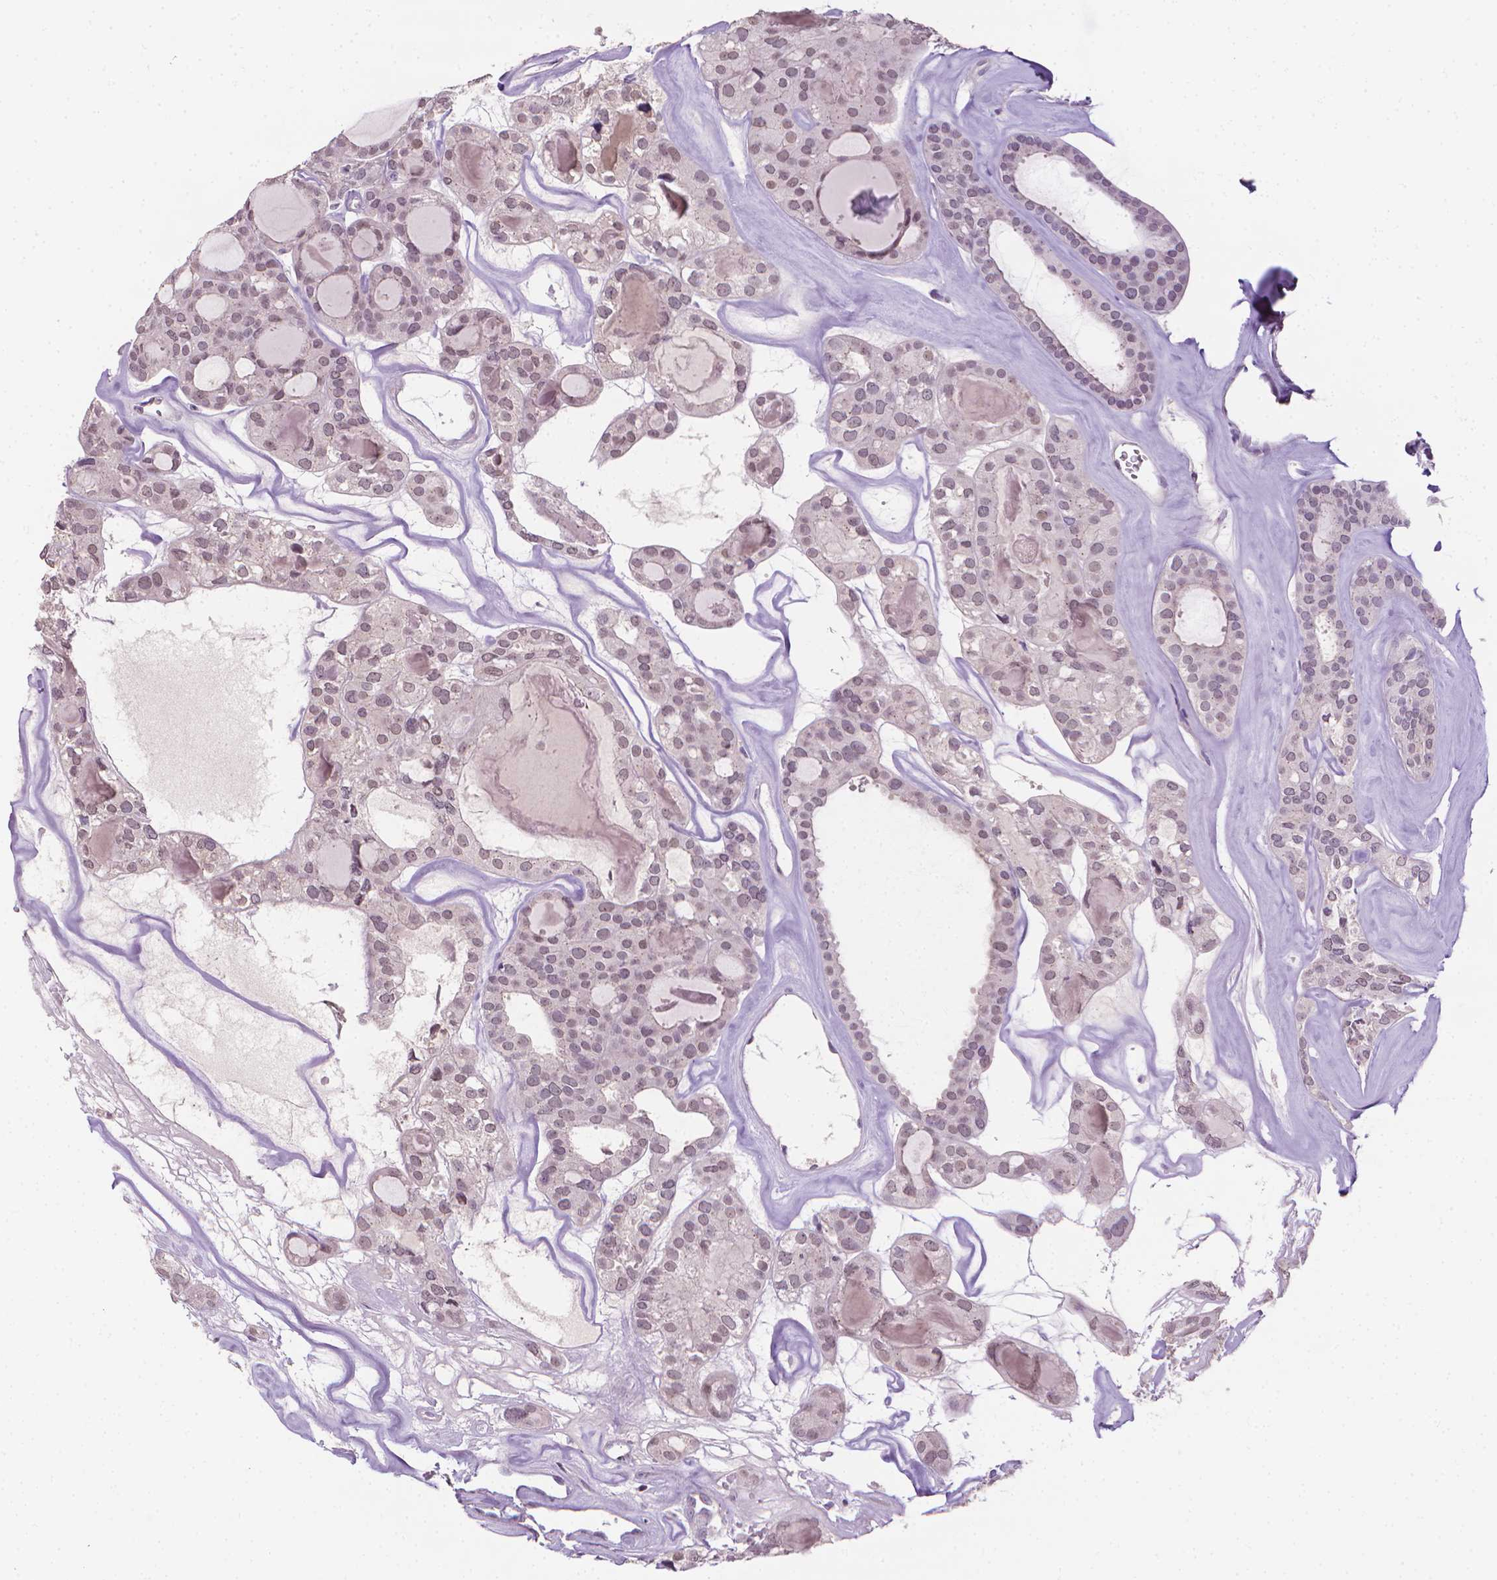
{"staining": {"intensity": "weak", "quantity": "25%-75%", "location": "nuclear"}, "tissue": "thyroid cancer", "cell_type": "Tumor cells", "image_type": "cancer", "snomed": [{"axis": "morphology", "description": "Follicular adenoma carcinoma, NOS"}, {"axis": "topography", "description": "Thyroid gland"}], "caption": "Immunohistochemical staining of thyroid cancer (follicular adenoma carcinoma) displays low levels of weak nuclear positivity in approximately 25%-75% of tumor cells.", "gene": "NCAN", "patient": {"sex": "male", "age": 75}}